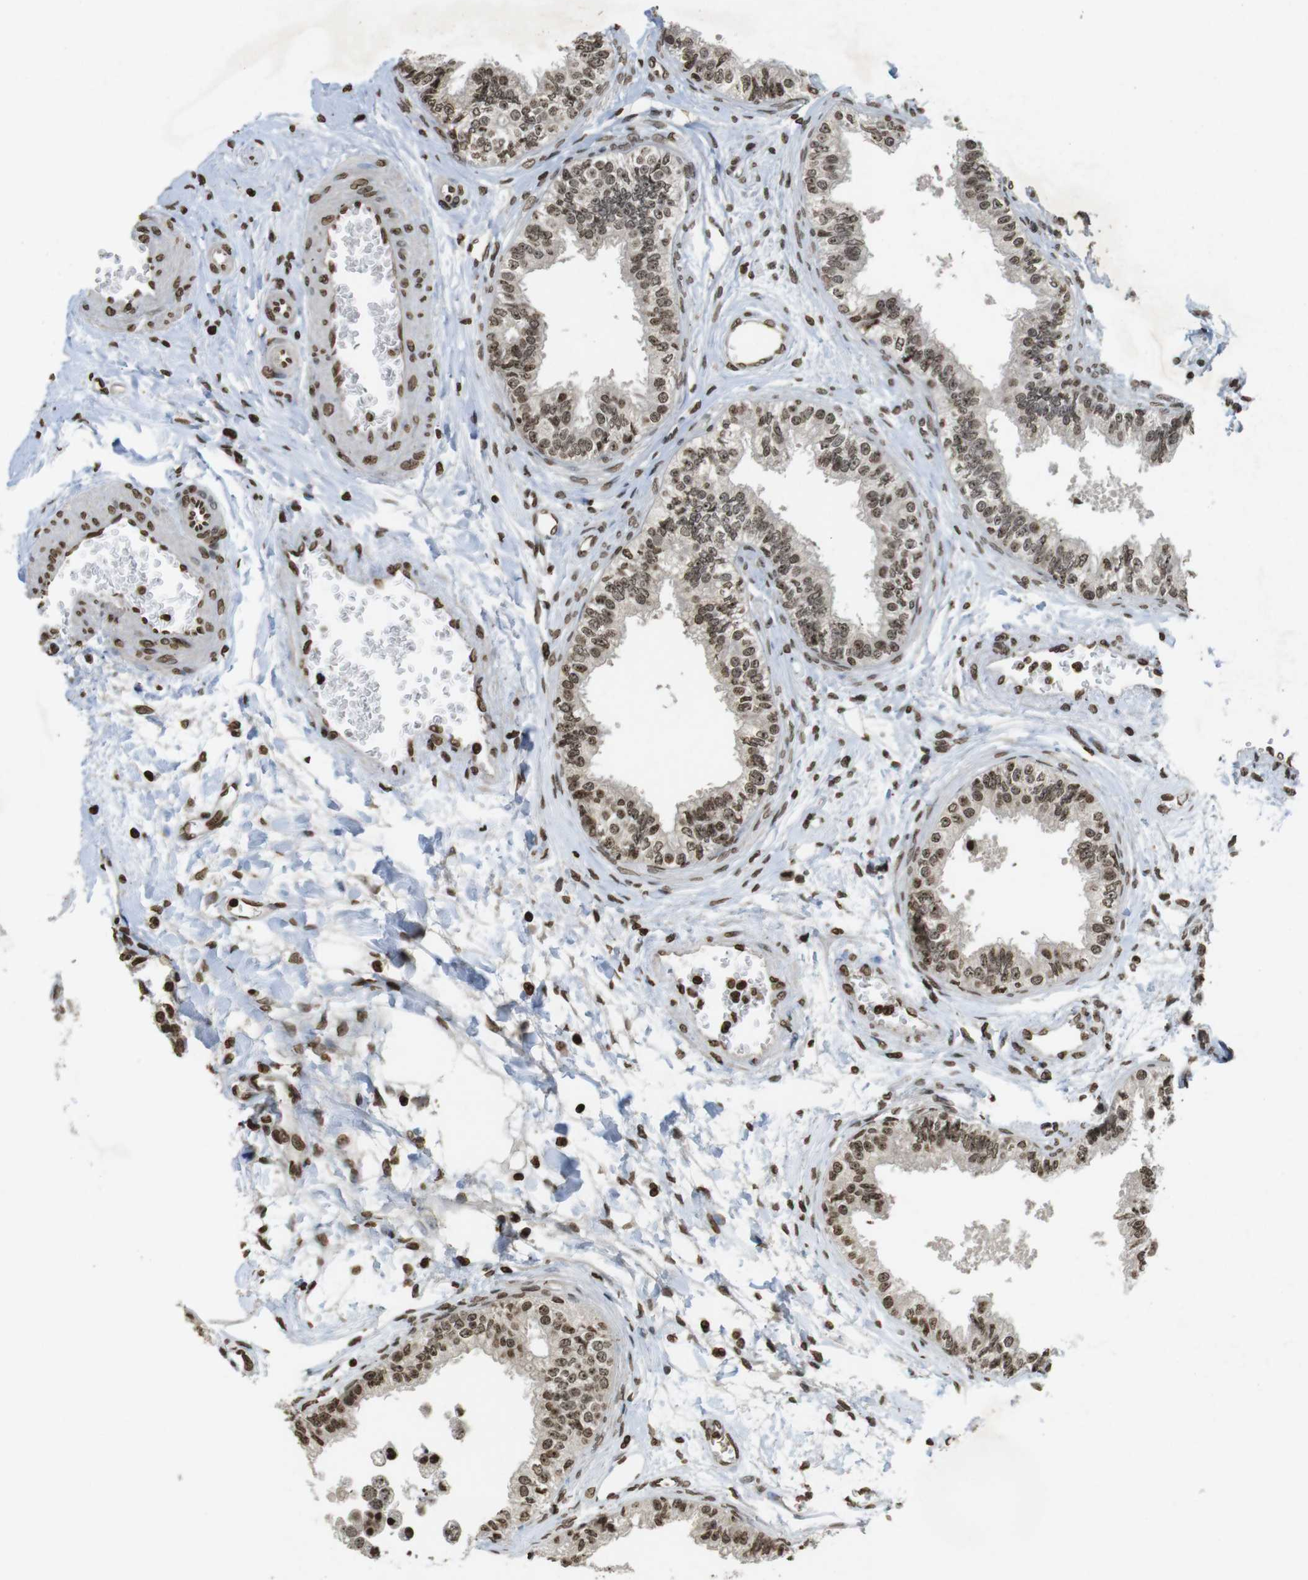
{"staining": {"intensity": "moderate", "quantity": ">75%", "location": "nuclear"}, "tissue": "epididymis", "cell_type": "Glandular cells", "image_type": "normal", "snomed": [{"axis": "morphology", "description": "Normal tissue, NOS"}, {"axis": "morphology", "description": "Adenocarcinoma, metastatic, NOS"}, {"axis": "topography", "description": "Testis"}, {"axis": "topography", "description": "Epididymis"}], "caption": "An immunohistochemistry image of benign tissue is shown. Protein staining in brown labels moderate nuclear positivity in epididymis within glandular cells. (Stains: DAB in brown, nuclei in blue, Microscopy: brightfield microscopy at high magnification).", "gene": "FOXA3", "patient": {"sex": "male", "age": 26}}